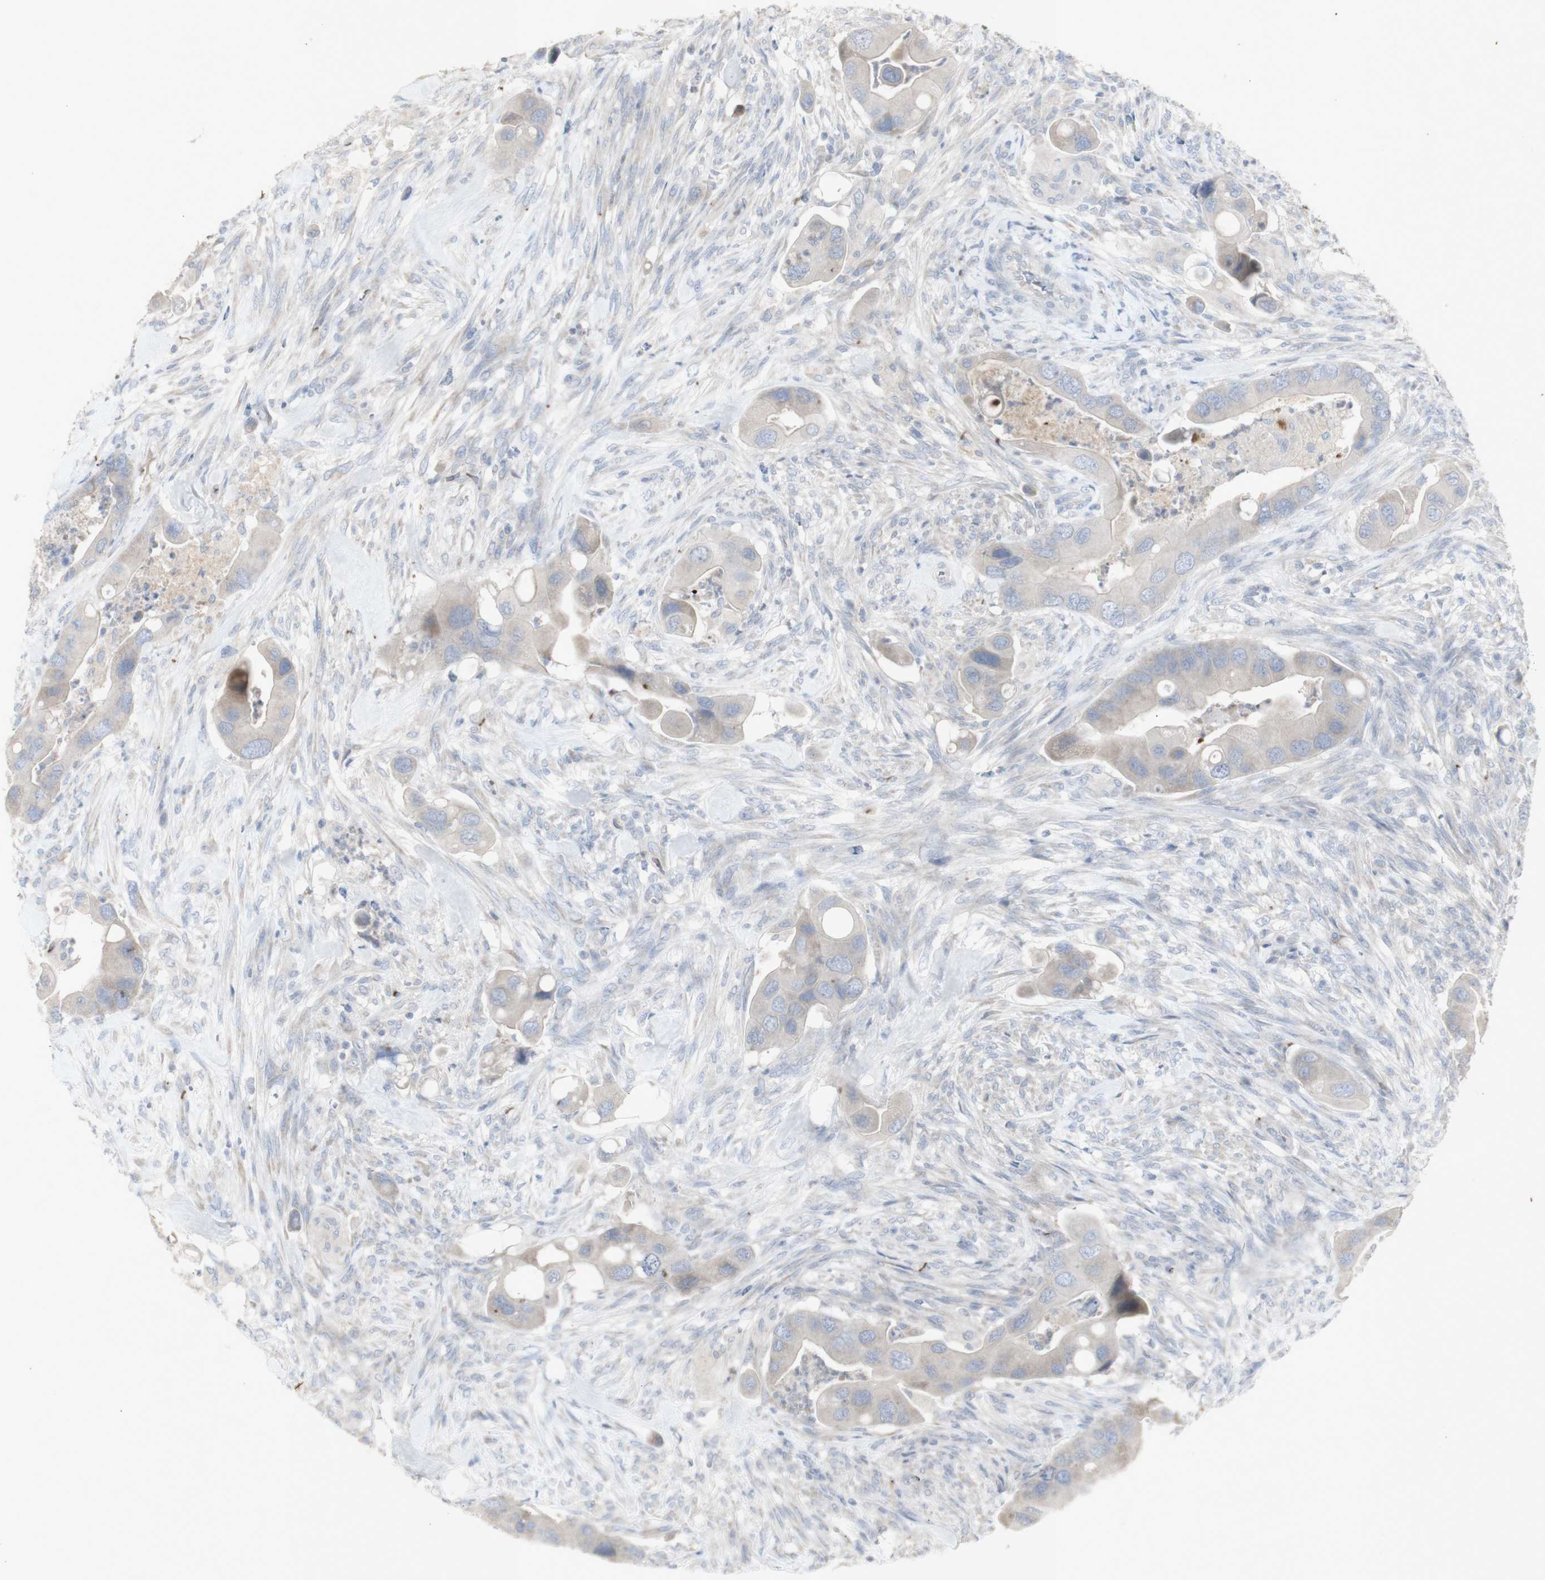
{"staining": {"intensity": "weak", "quantity": ">75%", "location": "cytoplasmic/membranous"}, "tissue": "colorectal cancer", "cell_type": "Tumor cells", "image_type": "cancer", "snomed": [{"axis": "morphology", "description": "Adenocarcinoma, NOS"}, {"axis": "topography", "description": "Rectum"}], "caption": "A high-resolution image shows immunohistochemistry staining of adenocarcinoma (colorectal), which demonstrates weak cytoplasmic/membranous positivity in about >75% of tumor cells.", "gene": "INS", "patient": {"sex": "female", "age": 57}}